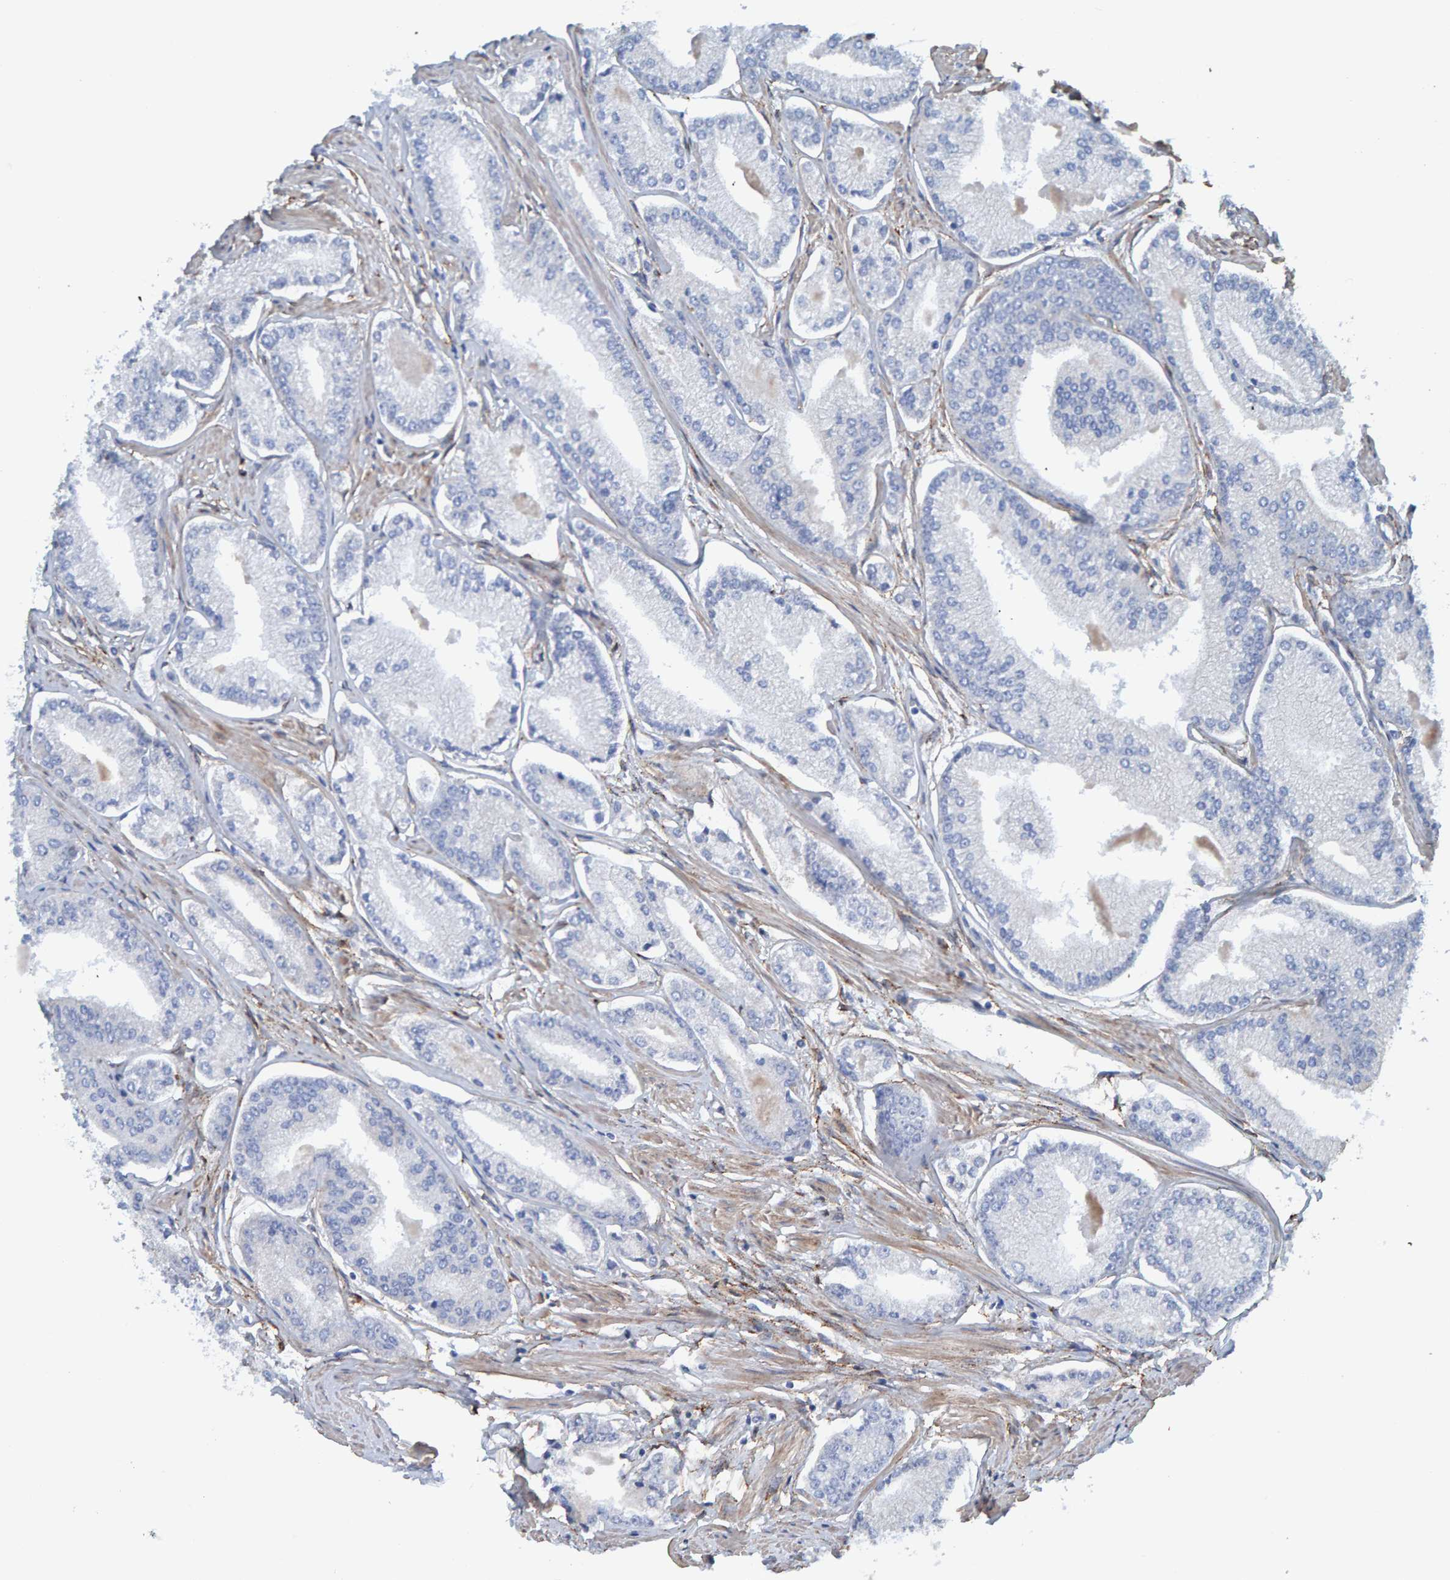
{"staining": {"intensity": "negative", "quantity": "none", "location": "none"}, "tissue": "prostate cancer", "cell_type": "Tumor cells", "image_type": "cancer", "snomed": [{"axis": "morphology", "description": "Adenocarcinoma, Low grade"}, {"axis": "topography", "description": "Prostate"}], "caption": "Tumor cells are negative for brown protein staining in prostate adenocarcinoma (low-grade). (DAB (3,3'-diaminobenzidine) immunohistochemistry (IHC), high magnification).", "gene": "LRP1", "patient": {"sex": "male", "age": 52}}